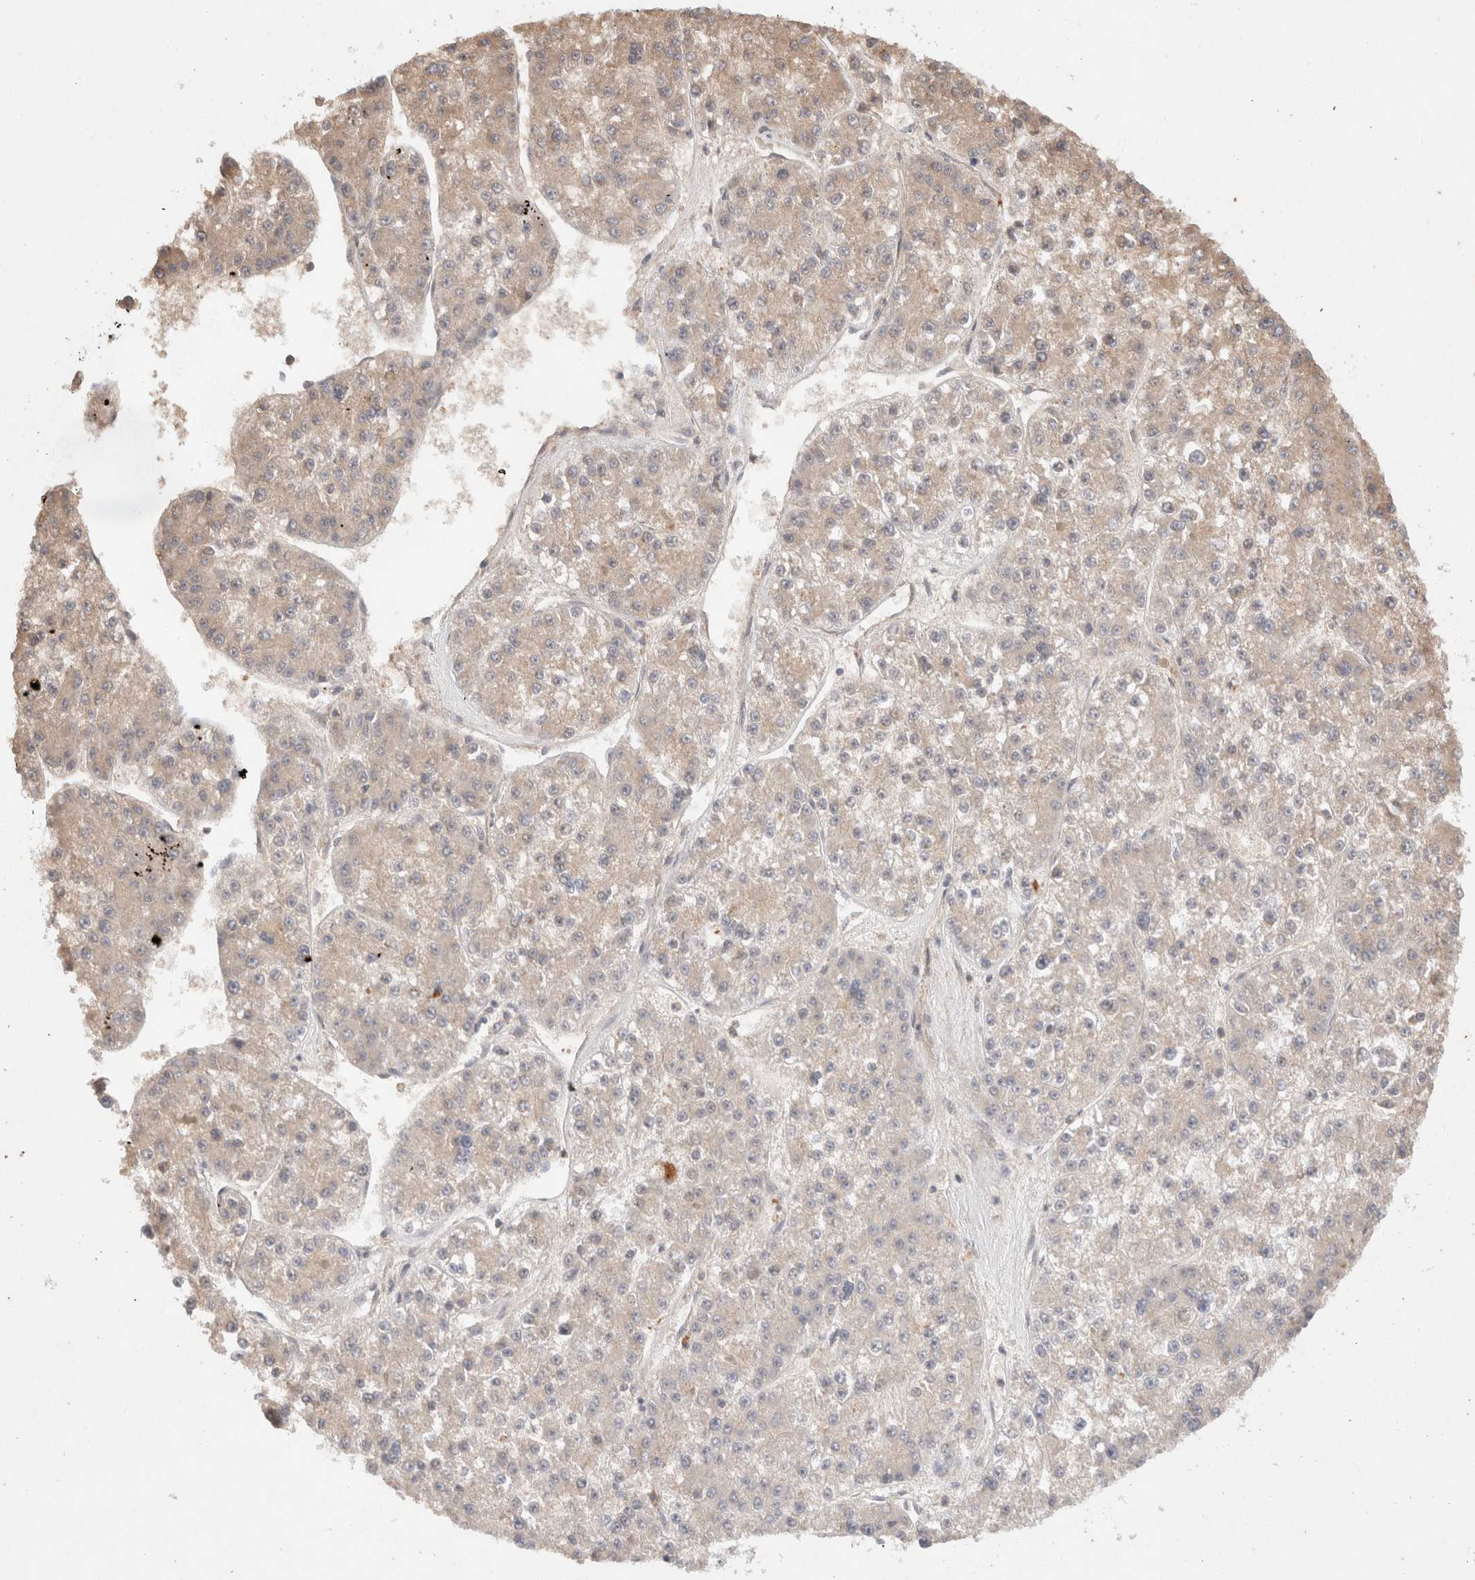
{"staining": {"intensity": "weak", "quantity": ">75%", "location": "cytoplasmic/membranous"}, "tissue": "liver cancer", "cell_type": "Tumor cells", "image_type": "cancer", "snomed": [{"axis": "morphology", "description": "Carcinoma, Hepatocellular, NOS"}, {"axis": "topography", "description": "Liver"}], "caption": "This micrograph reveals immunohistochemistry staining of human liver cancer (hepatocellular carcinoma), with low weak cytoplasmic/membranous positivity in approximately >75% of tumor cells.", "gene": "KLHL20", "patient": {"sex": "female", "age": 73}}